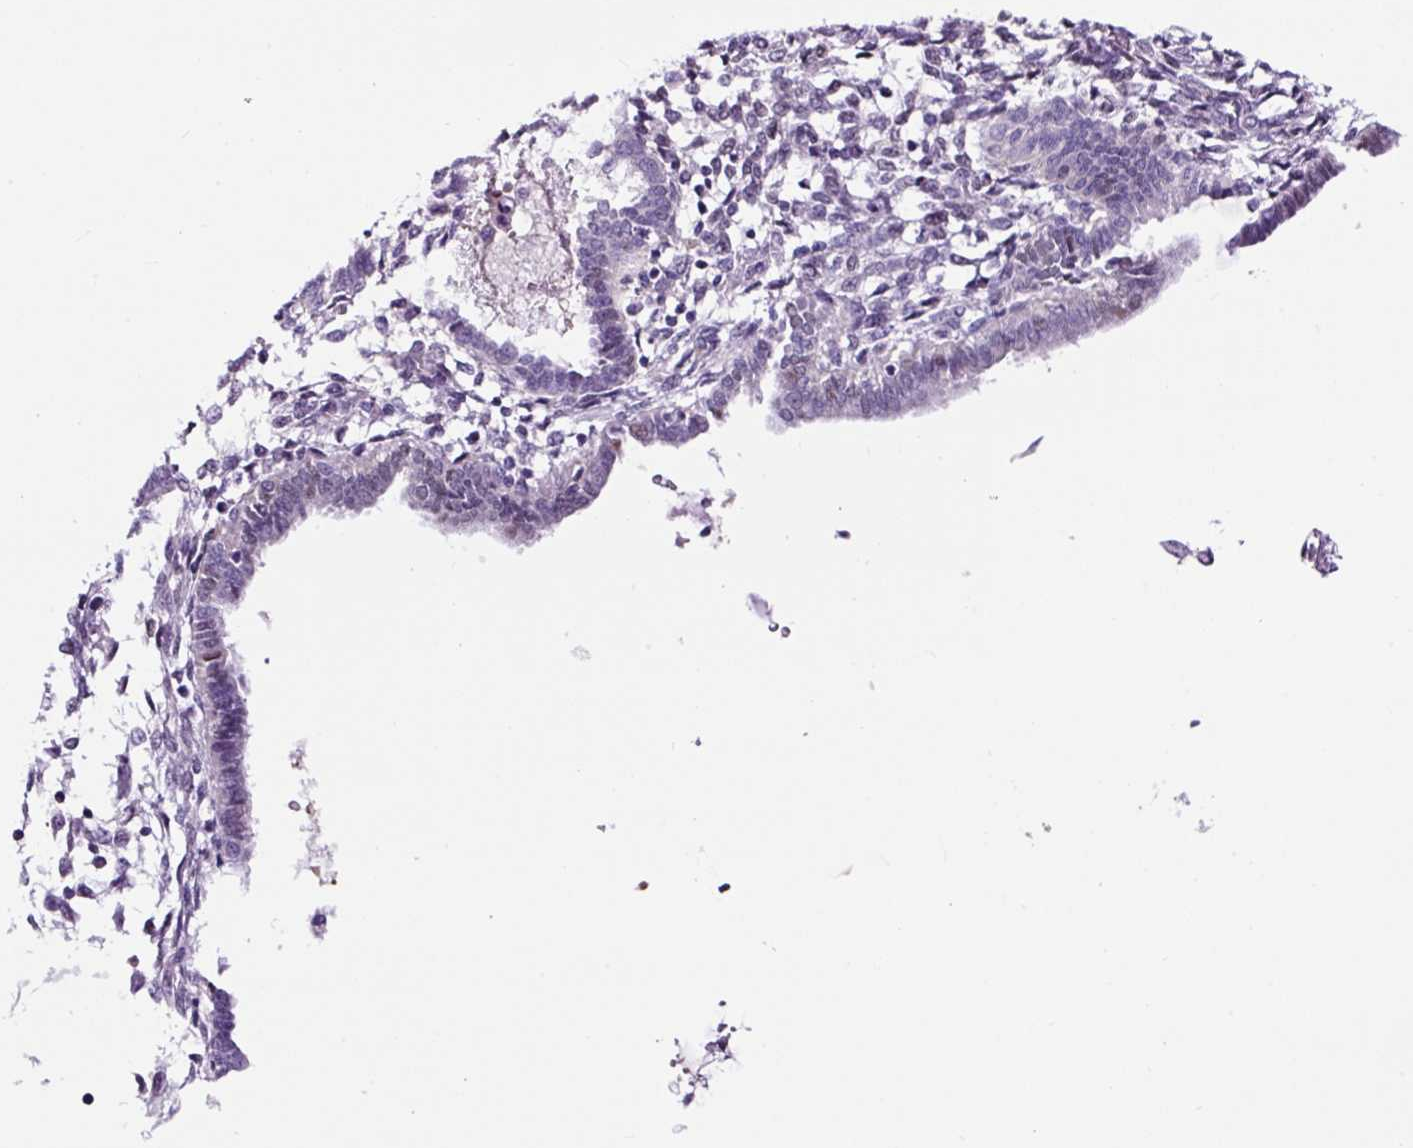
{"staining": {"intensity": "weak", "quantity": "<25%", "location": "nuclear"}, "tissue": "endometrial cancer", "cell_type": "Tumor cells", "image_type": "cancer", "snomed": [{"axis": "morphology", "description": "Adenocarcinoma, NOS"}, {"axis": "topography", "description": "Uterus"}], "caption": "Tumor cells show no significant protein staining in endometrial adenocarcinoma.", "gene": "TAFA3", "patient": {"sex": "female", "age": 44}}